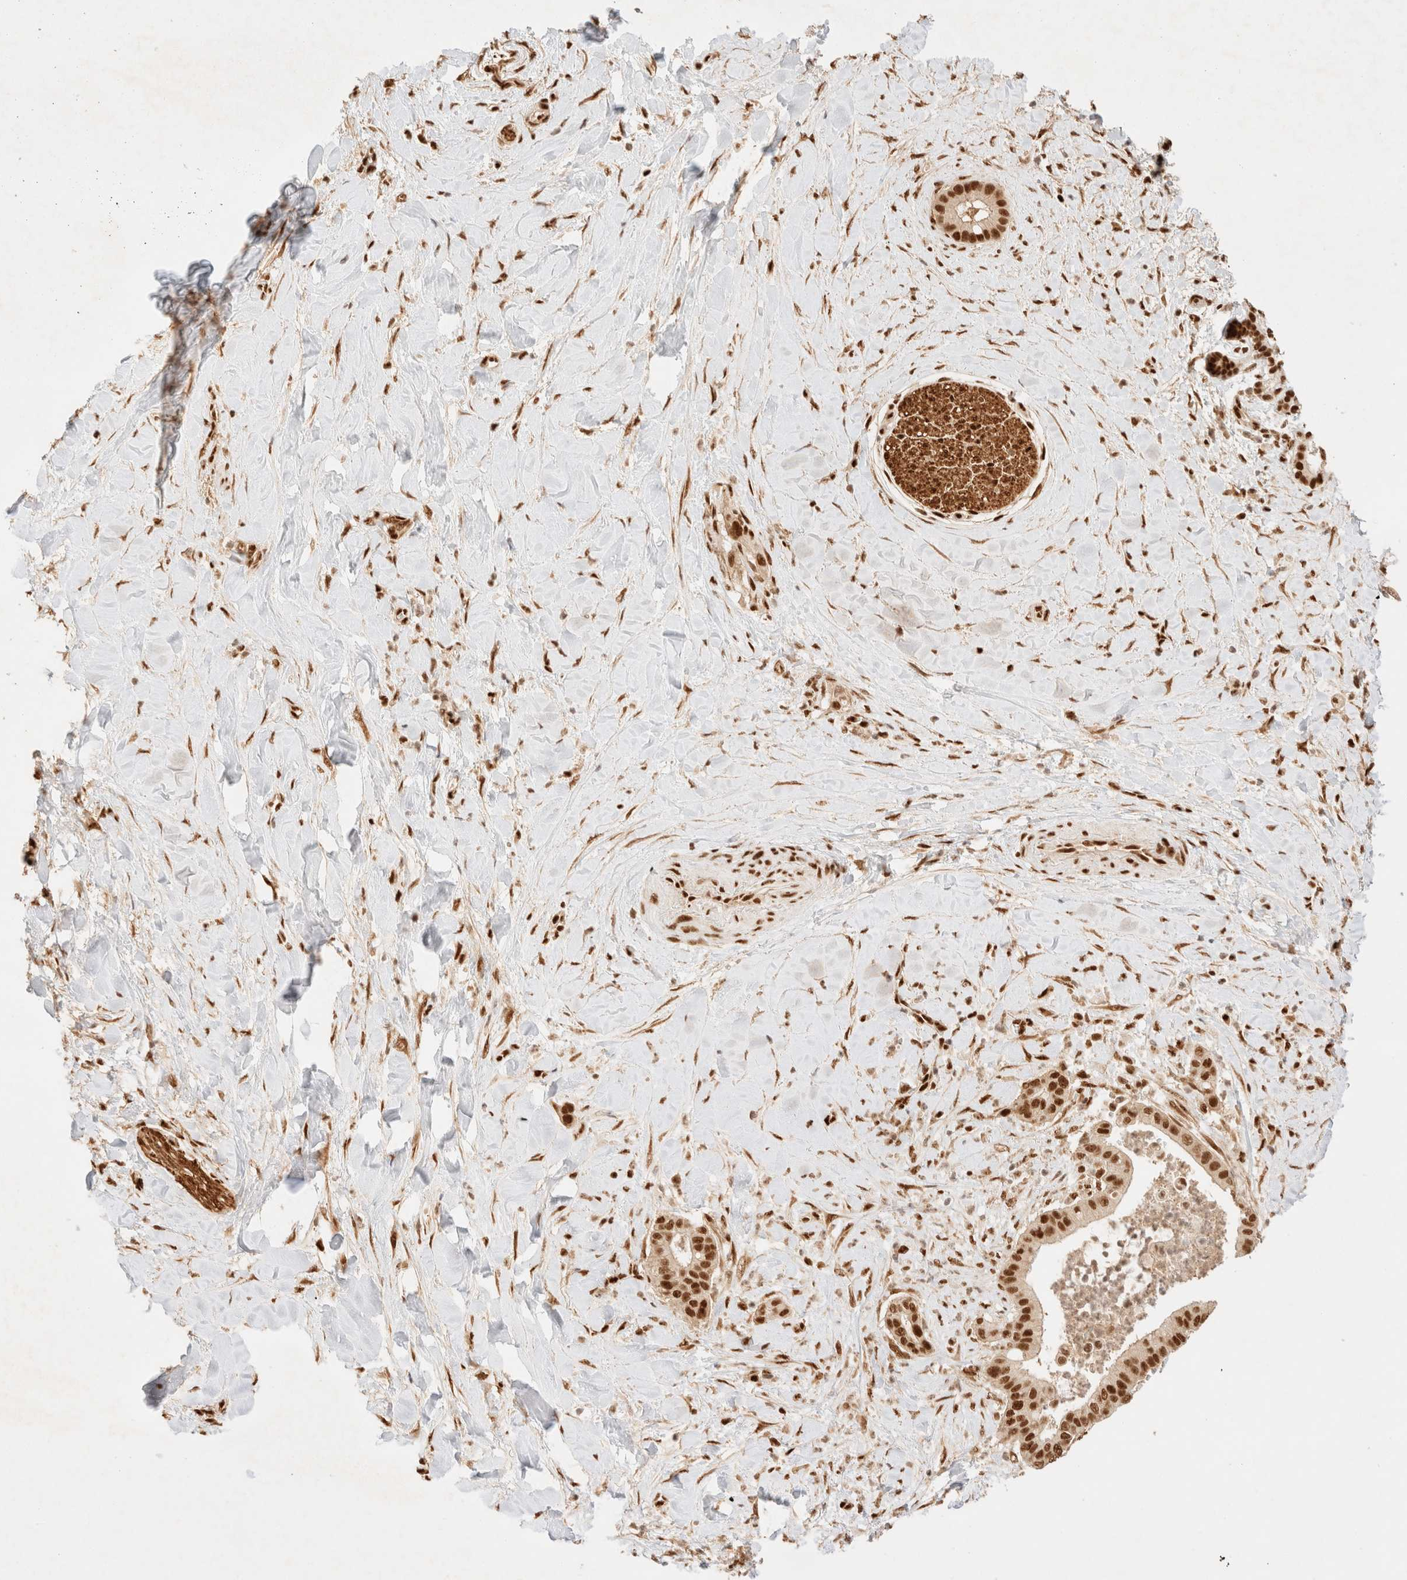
{"staining": {"intensity": "strong", "quantity": ">75%", "location": "nuclear"}, "tissue": "liver cancer", "cell_type": "Tumor cells", "image_type": "cancer", "snomed": [{"axis": "morphology", "description": "Cholangiocarcinoma"}, {"axis": "topography", "description": "Liver"}], "caption": "An immunohistochemistry (IHC) micrograph of tumor tissue is shown. Protein staining in brown labels strong nuclear positivity in cholangiocarcinoma (liver) within tumor cells.", "gene": "ZNF768", "patient": {"sex": "female", "age": 54}}